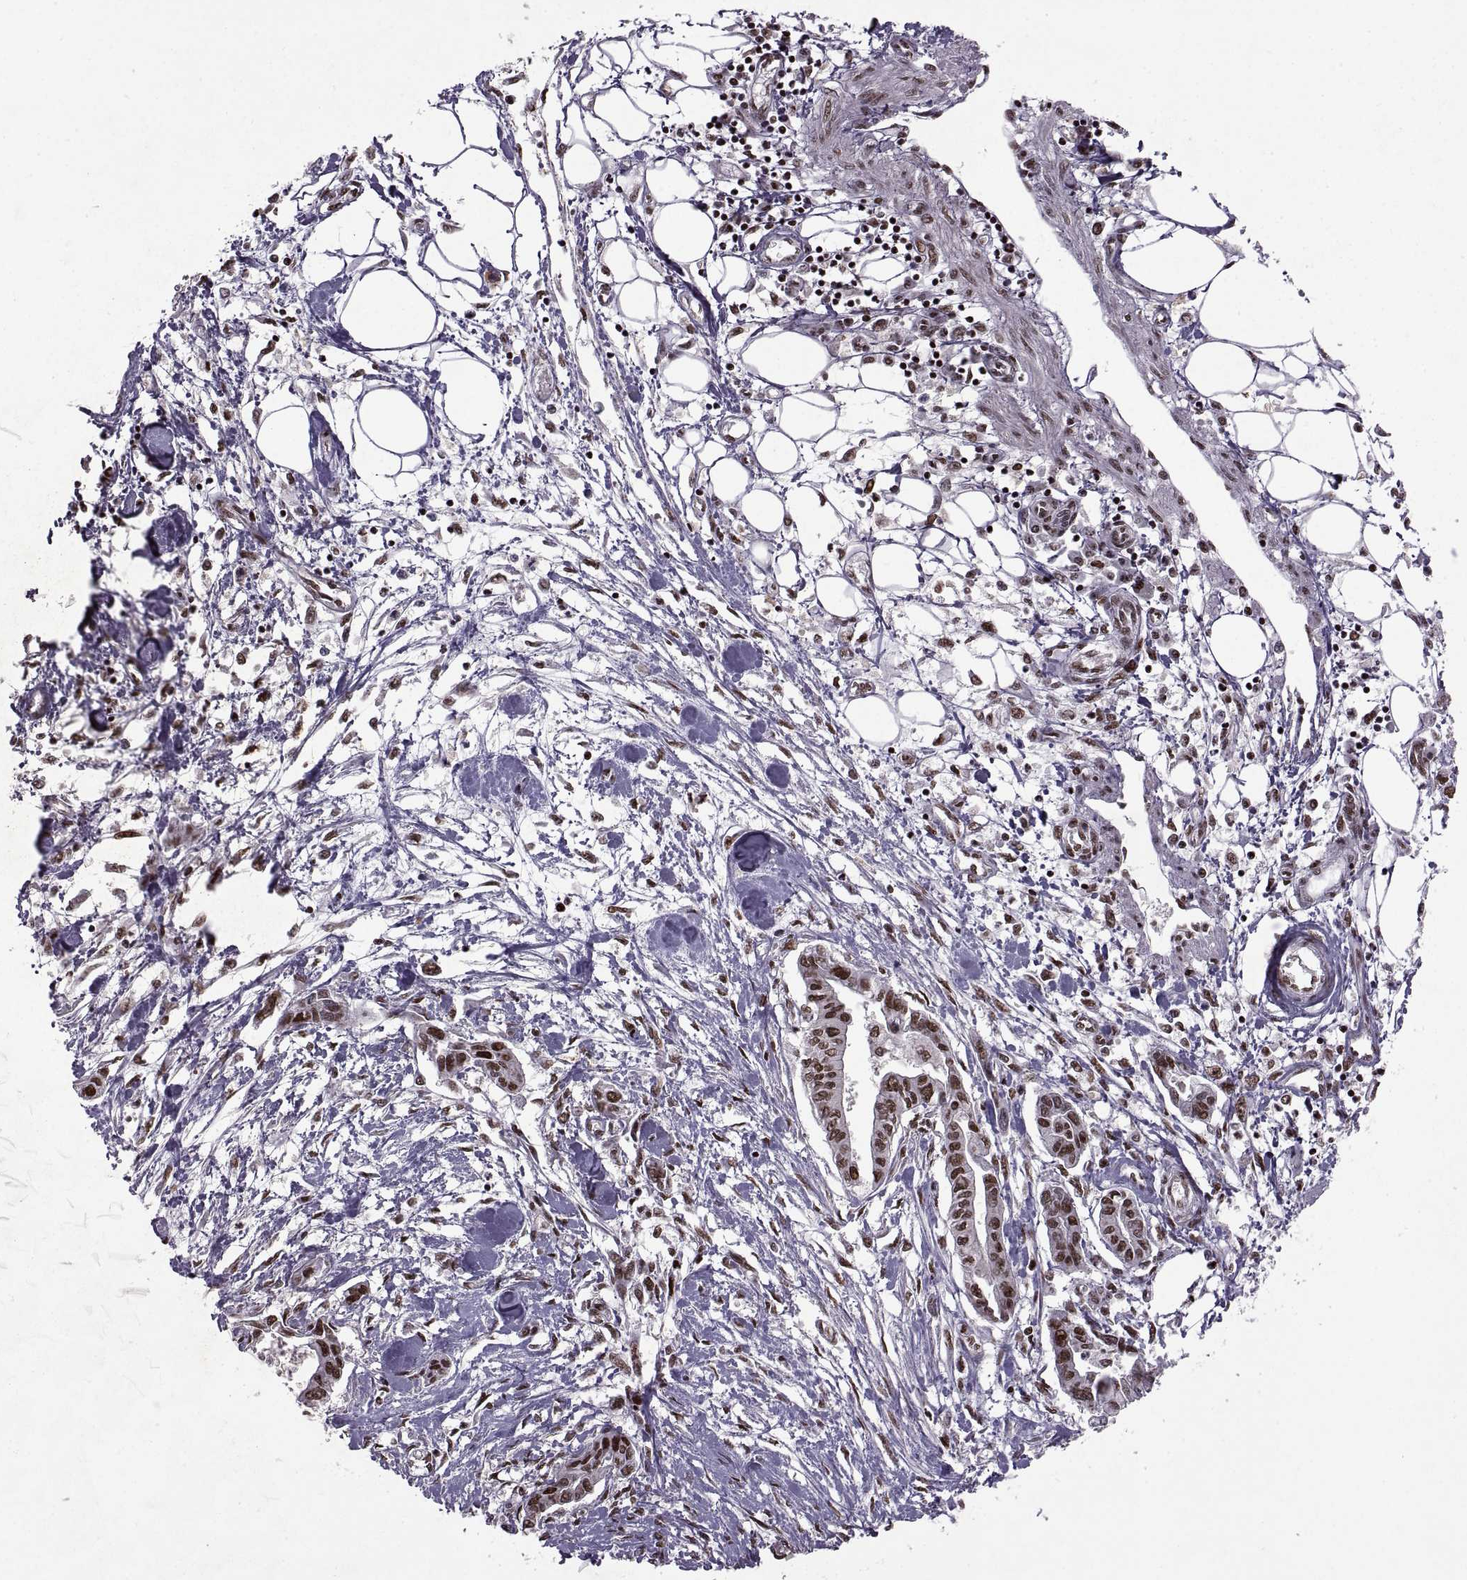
{"staining": {"intensity": "moderate", "quantity": ">75%", "location": "nuclear"}, "tissue": "pancreatic cancer", "cell_type": "Tumor cells", "image_type": "cancer", "snomed": [{"axis": "morphology", "description": "Adenocarcinoma, NOS"}, {"axis": "topography", "description": "Pancreas"}], "caption": "Immunohistochemistry of pancreatic cancer (adenocarcinoma) reveals medium levels of moderate nuclear positivity in about >75% of tumor cells. The staining was performed using DAB, with brown indicating positive protein expression. Nuclei are stained blue with hematoxylin.", "gene": "MT1E", "patient": {"sex": "male", "age": 60}}